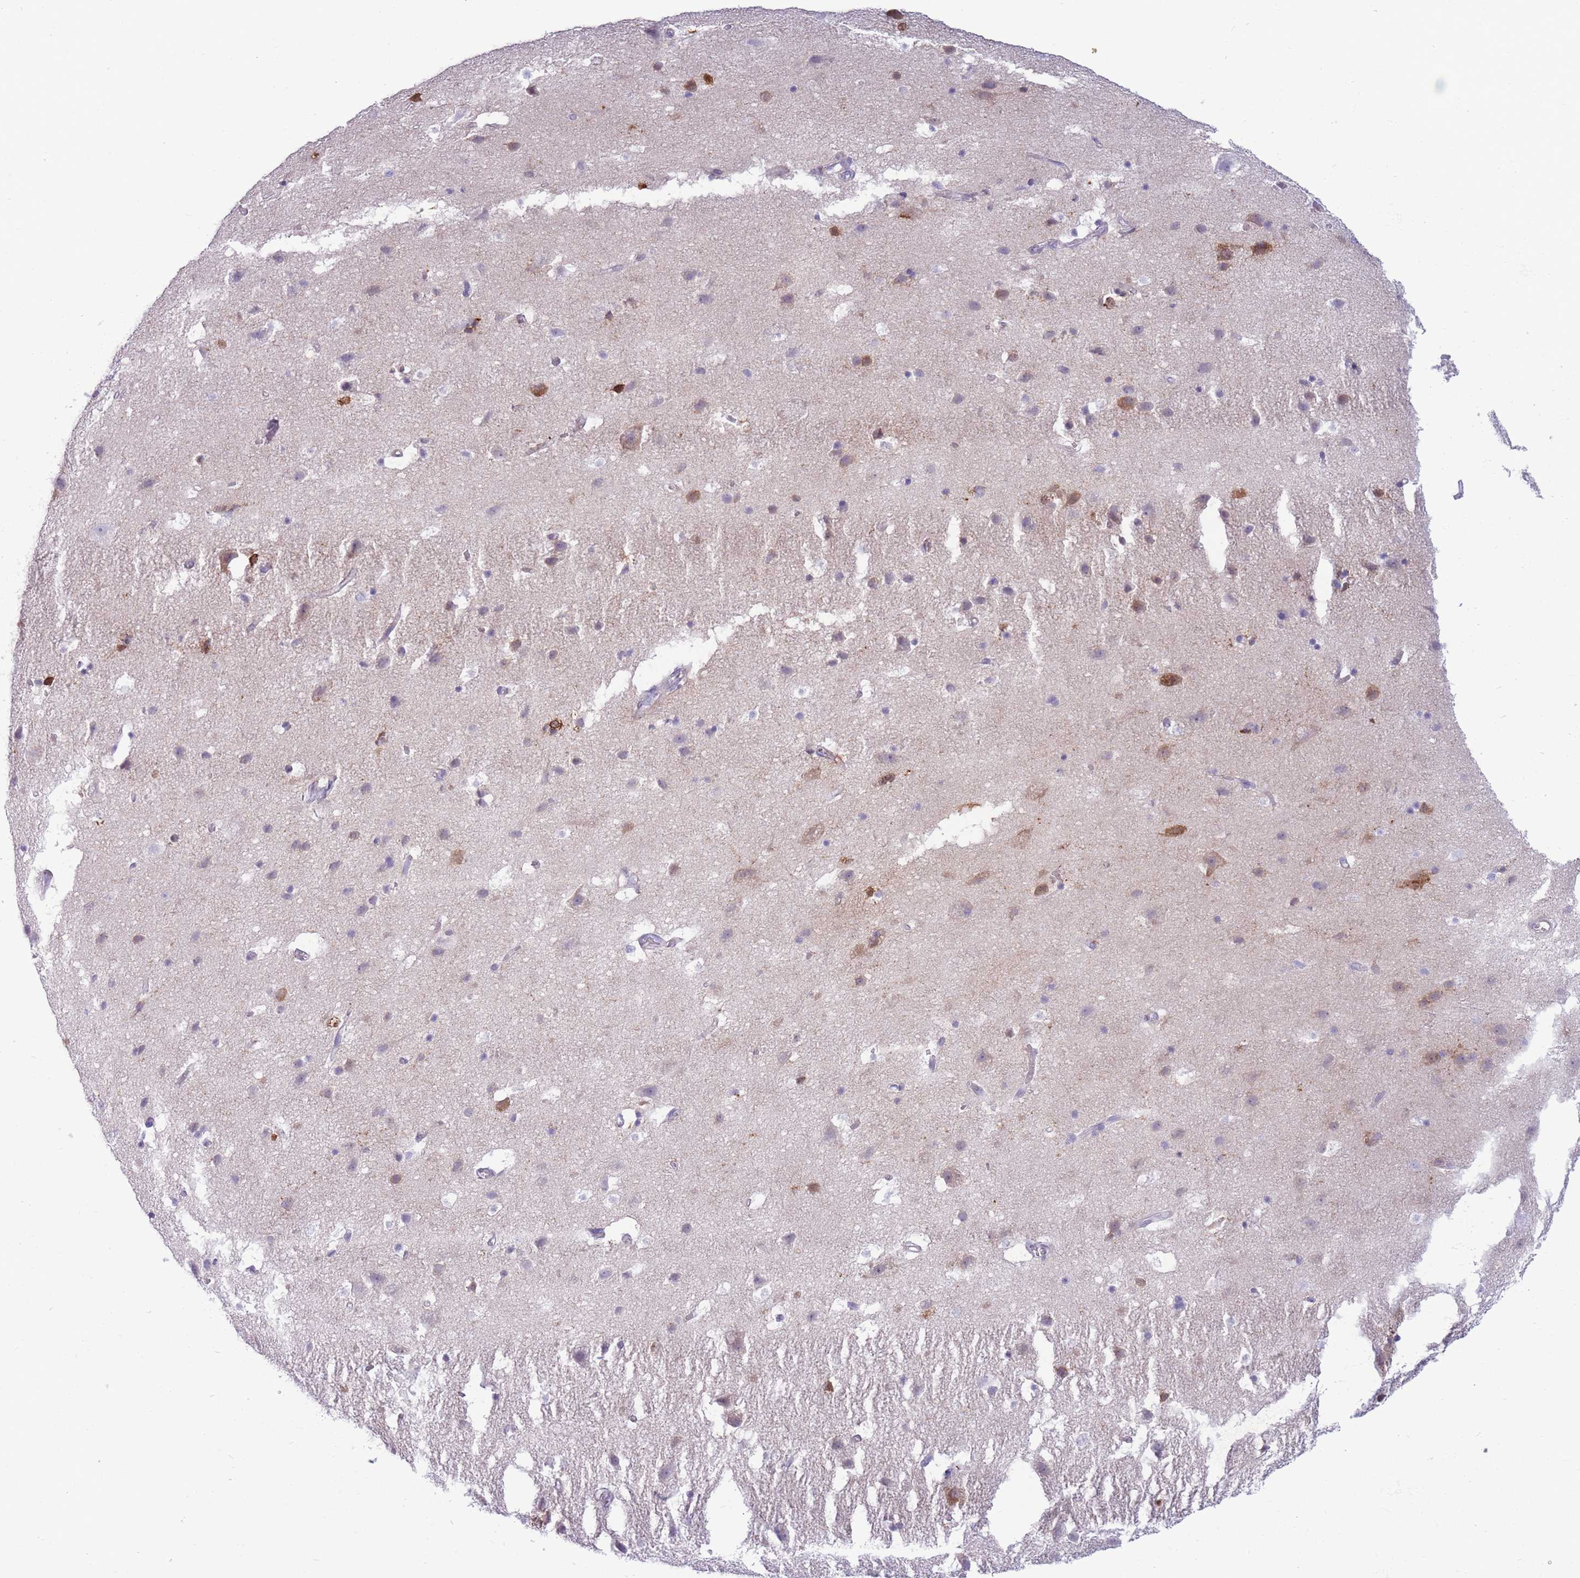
{"staining": {"intensity": "negative", "quantity": "none", "location": "none"}, "tissue": "cerebral cortex", "cell_type": "Endothelial cells", "image_type": "normal", "snomed": [{"axis": "morphology", "description": "Normal tissue, NOS"}, {"axis": "topography", "description": "Cerebral cortex"}], "caption": "IHC image of normal cerebral cortex: human cerebral cortex stained with DAB (3,3'-diaminobenzidine) displays no significant protein staining in endothelial cells.", "gene": "MTSS2", "patient": {"sex": "male", "age": 54}}